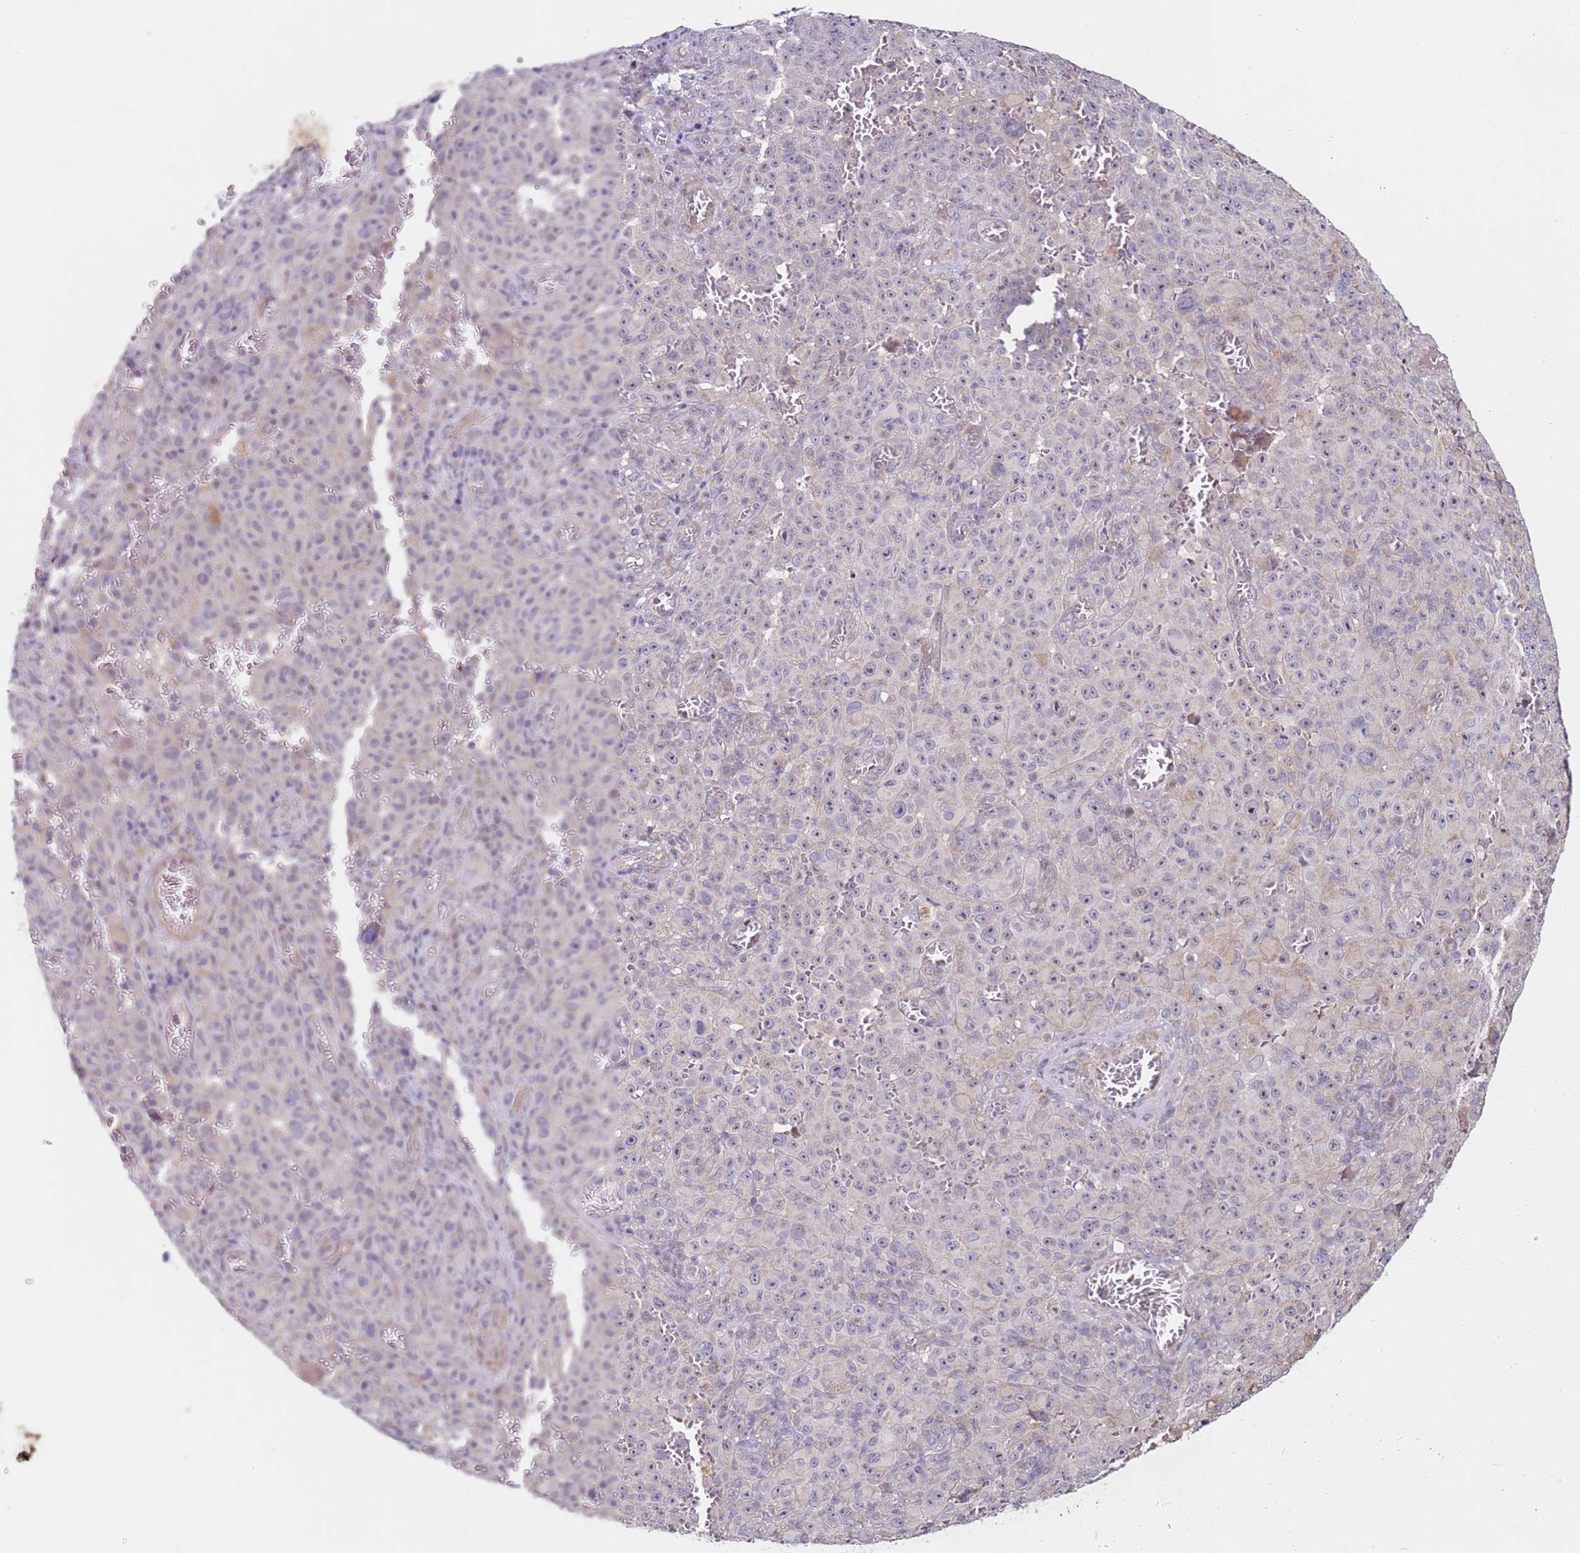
{"staining": {"intensity": "weak", "quantity": "<25%", "location": "nuclear"}, "tissue": "melanoma", "cell_type": "Tumor cells", "image_type": "cancer", "snomed": [{"axis": "morphology", "description": "Malignant melanoma, NOS"}, {"axis": "topography", "description": "Skin"}], "caption": "Melanoma stained for a protein using IHC displays no staining tumor cells.", "gene": "RARS2", "patient": {"sex": "female", "age": 82}}